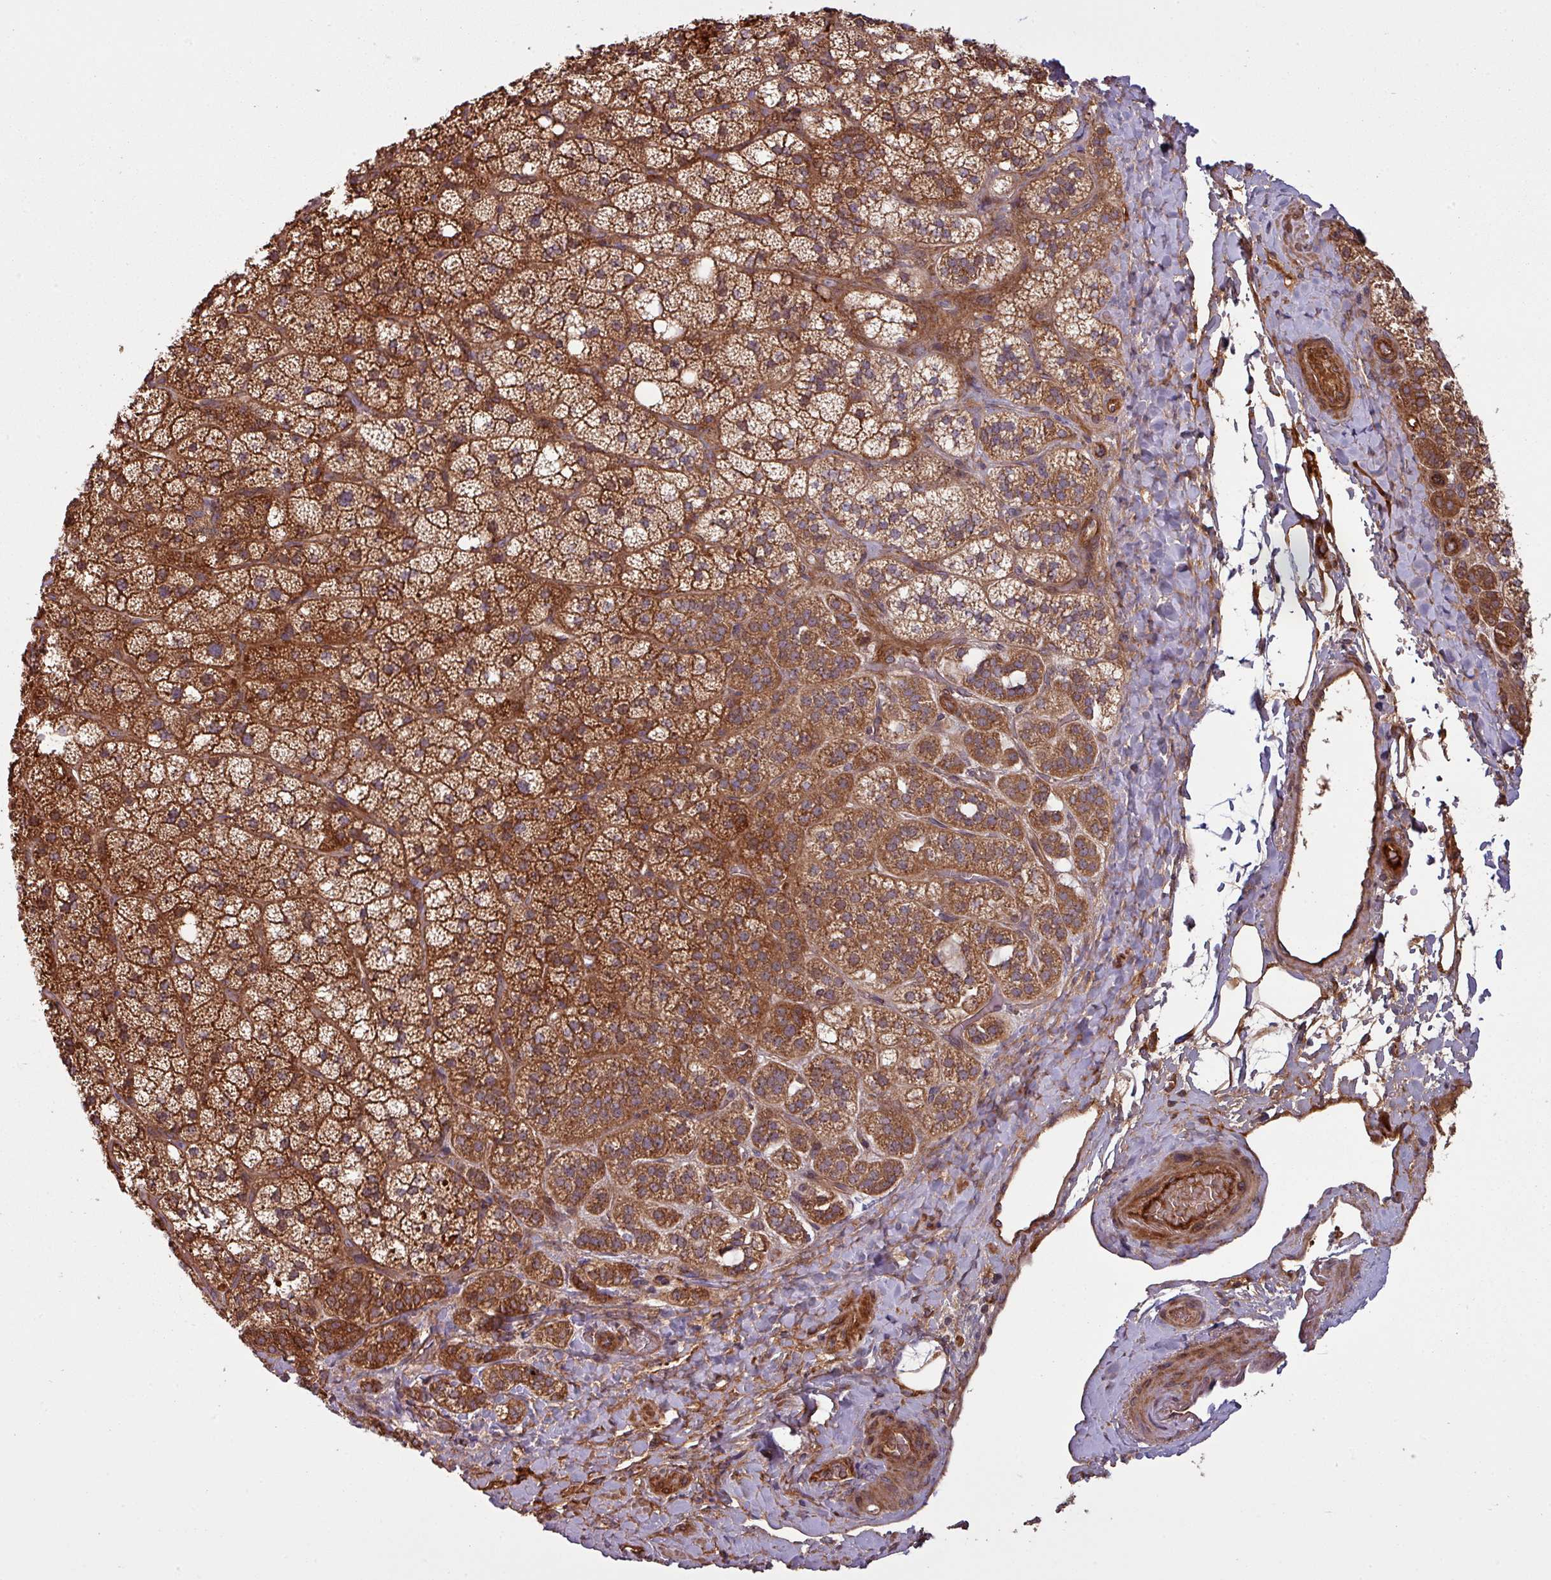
{"staining": {"intensity": "strong", "quantity": ">75%", "location": "cytoplasmic/membranous"}, "tissue": "adrenal gland", "cell_type": "Glandular cells", "image_type": "normal", "snomed": [{"axis": "morphology", "description": "Normal tissue, NOS"}, {"axis": "topography", "description": "Adrenal gland"}], "caption": "This micrograph displays immunohistochemistry staining of benign adrenal gland, with high strong cytoplasmic/membranous expression in approximately >75% of glandular cells.", "gene": "SNRNP25", "patient": {"sex": "male", "age": 53}}